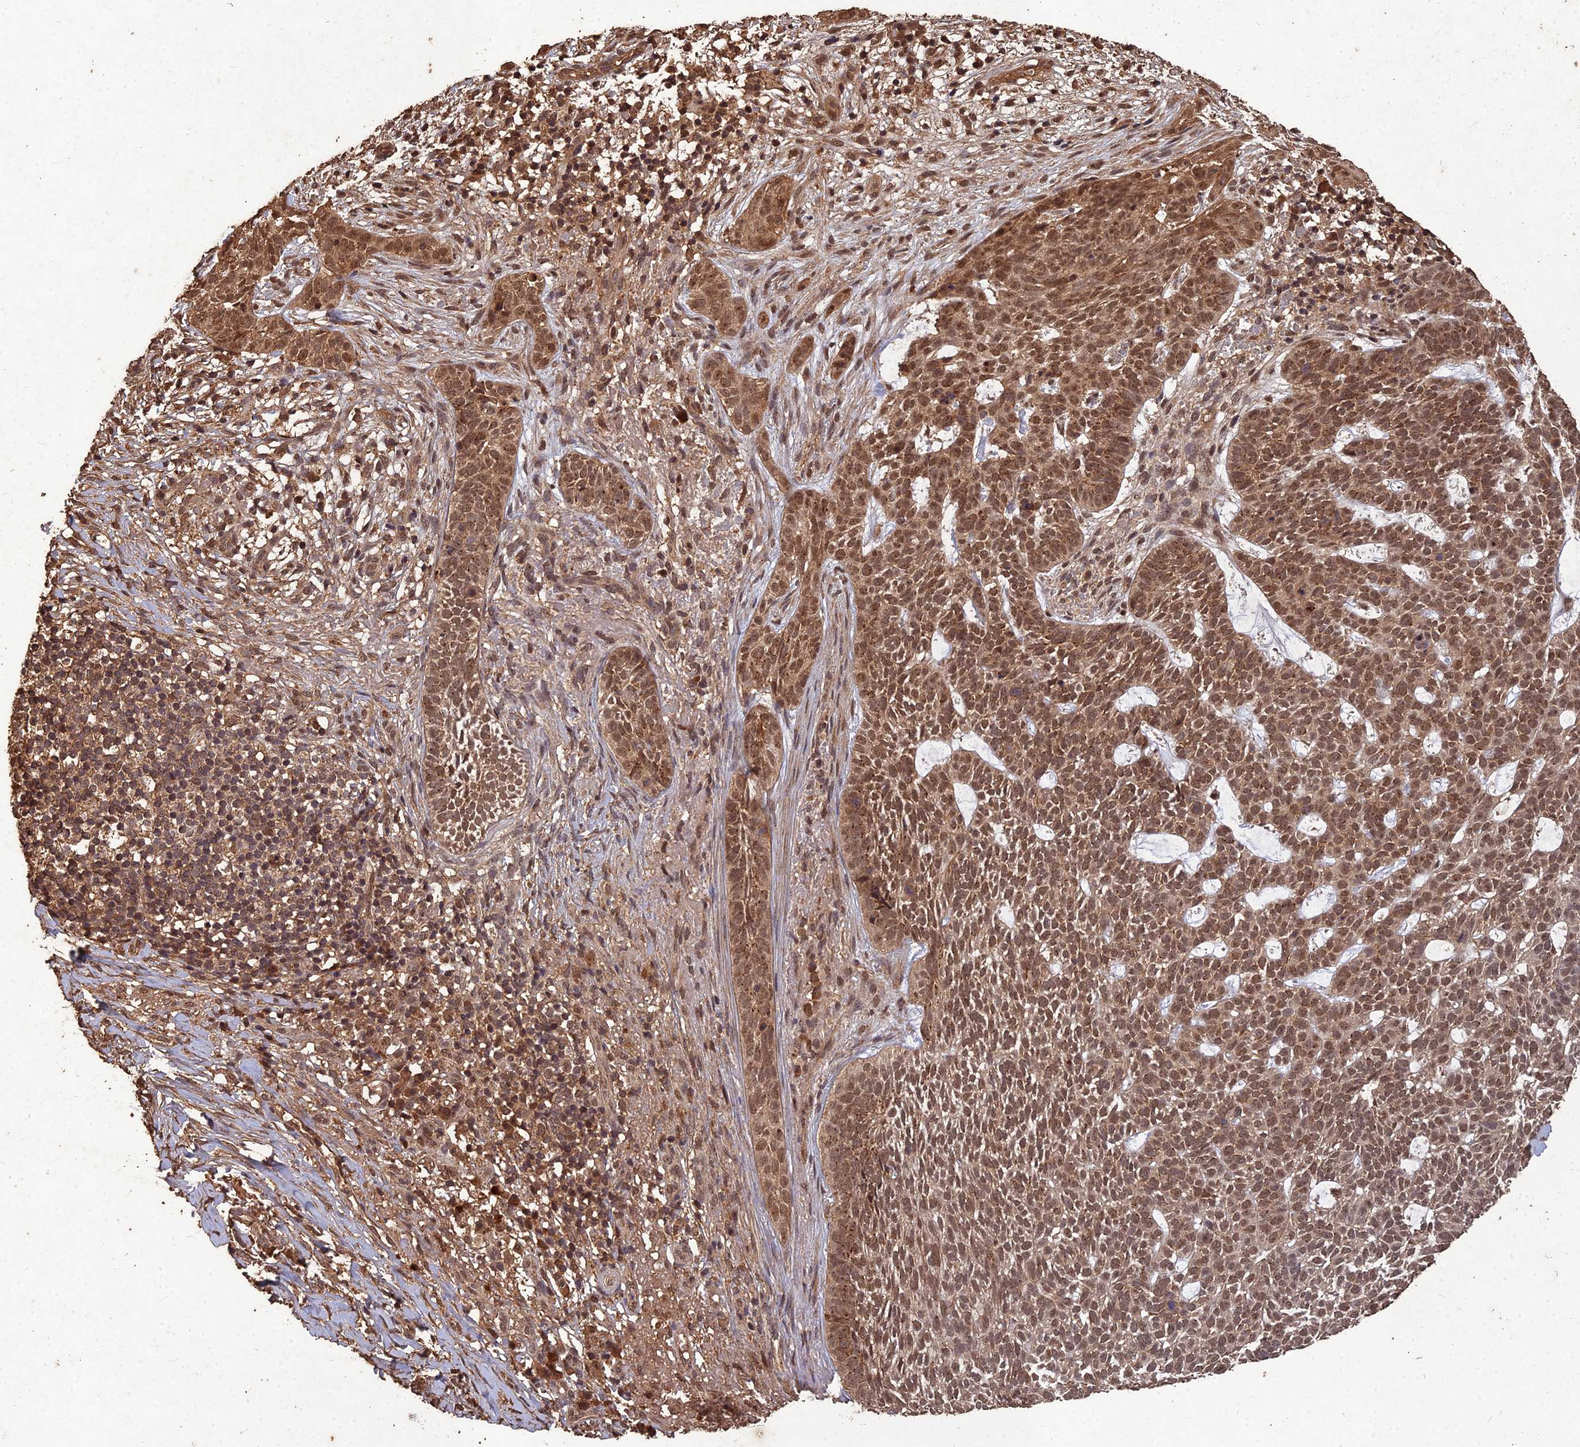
{"staining": {"intensity": "moderate", "quantity": ">75%", "location": "cytoplasmic/membranous,nuclear"}, "tissue": "skin cancer", "cell_type": "Tumor cells", "image_type": "cancer", "snomed": [{"axis": "morphology", "description": "Basal cell carcinoma"}, {"axis": "topography", "description": "Skin"}], "caption": "Skin cancer (basal cell carcinoma) tissue demonstrates moderate cytoplasmic/membranous and nuclear positivity in approximately >75% of tumor cells, visualized by immunohistochemistry.", "gene": "SYMPK", "patient": {"sex": "female", "age": 78}}